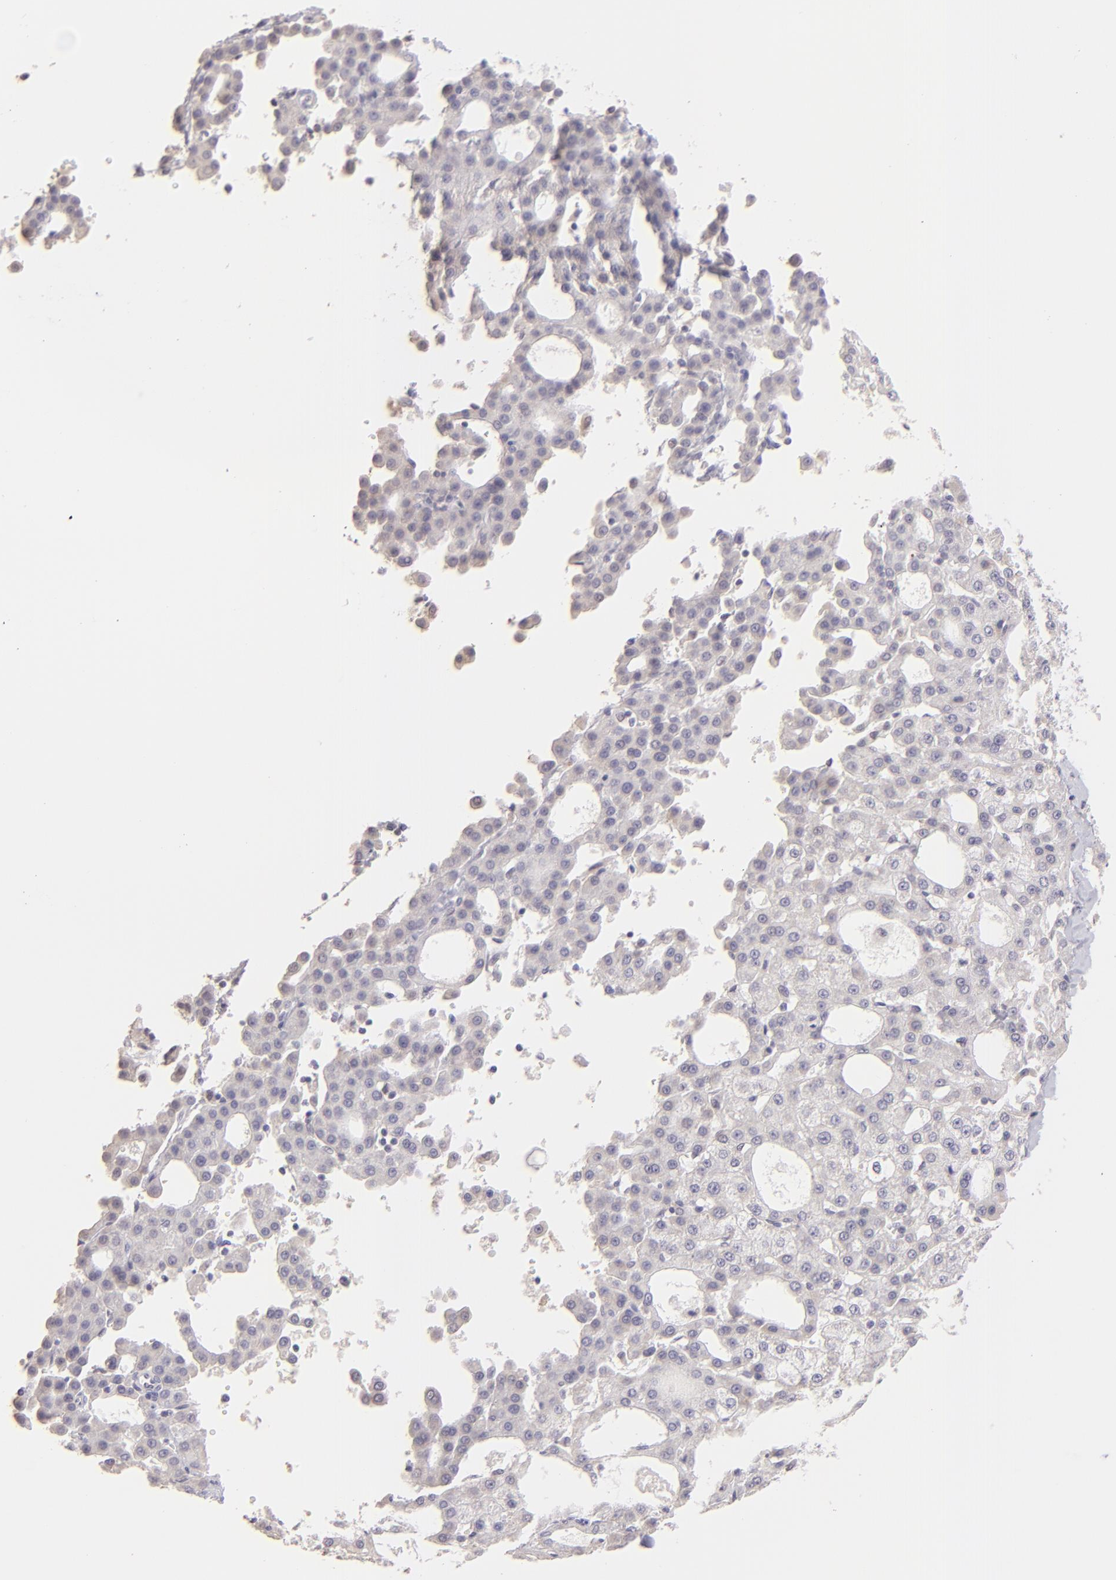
{"staining": {"intensity": "negative", "quantity": "none", "location": "none"}, "tissue": "liver cancer", "cell_type": "Tumor cells", "image_type": "cancer", "snomed": [{"axis": "morphology", "description": "Carcinoma, Hepatocellular, NOS"}, {"axis": "topography", "description": "Liver"}], "caption": "Immunohistochemistry (IHC) photomicrograph of liver hepatocellular carcinoma stained for a protein (brown), which displays no staining in tumor cells. (Brightfield microscopy of DAB (3,3'-diaminobenzidine) immunohistochemistry (IHC) at high magnification).", "gene": "MAGEA1", "patient": {"sex": "male", "age": 47}}